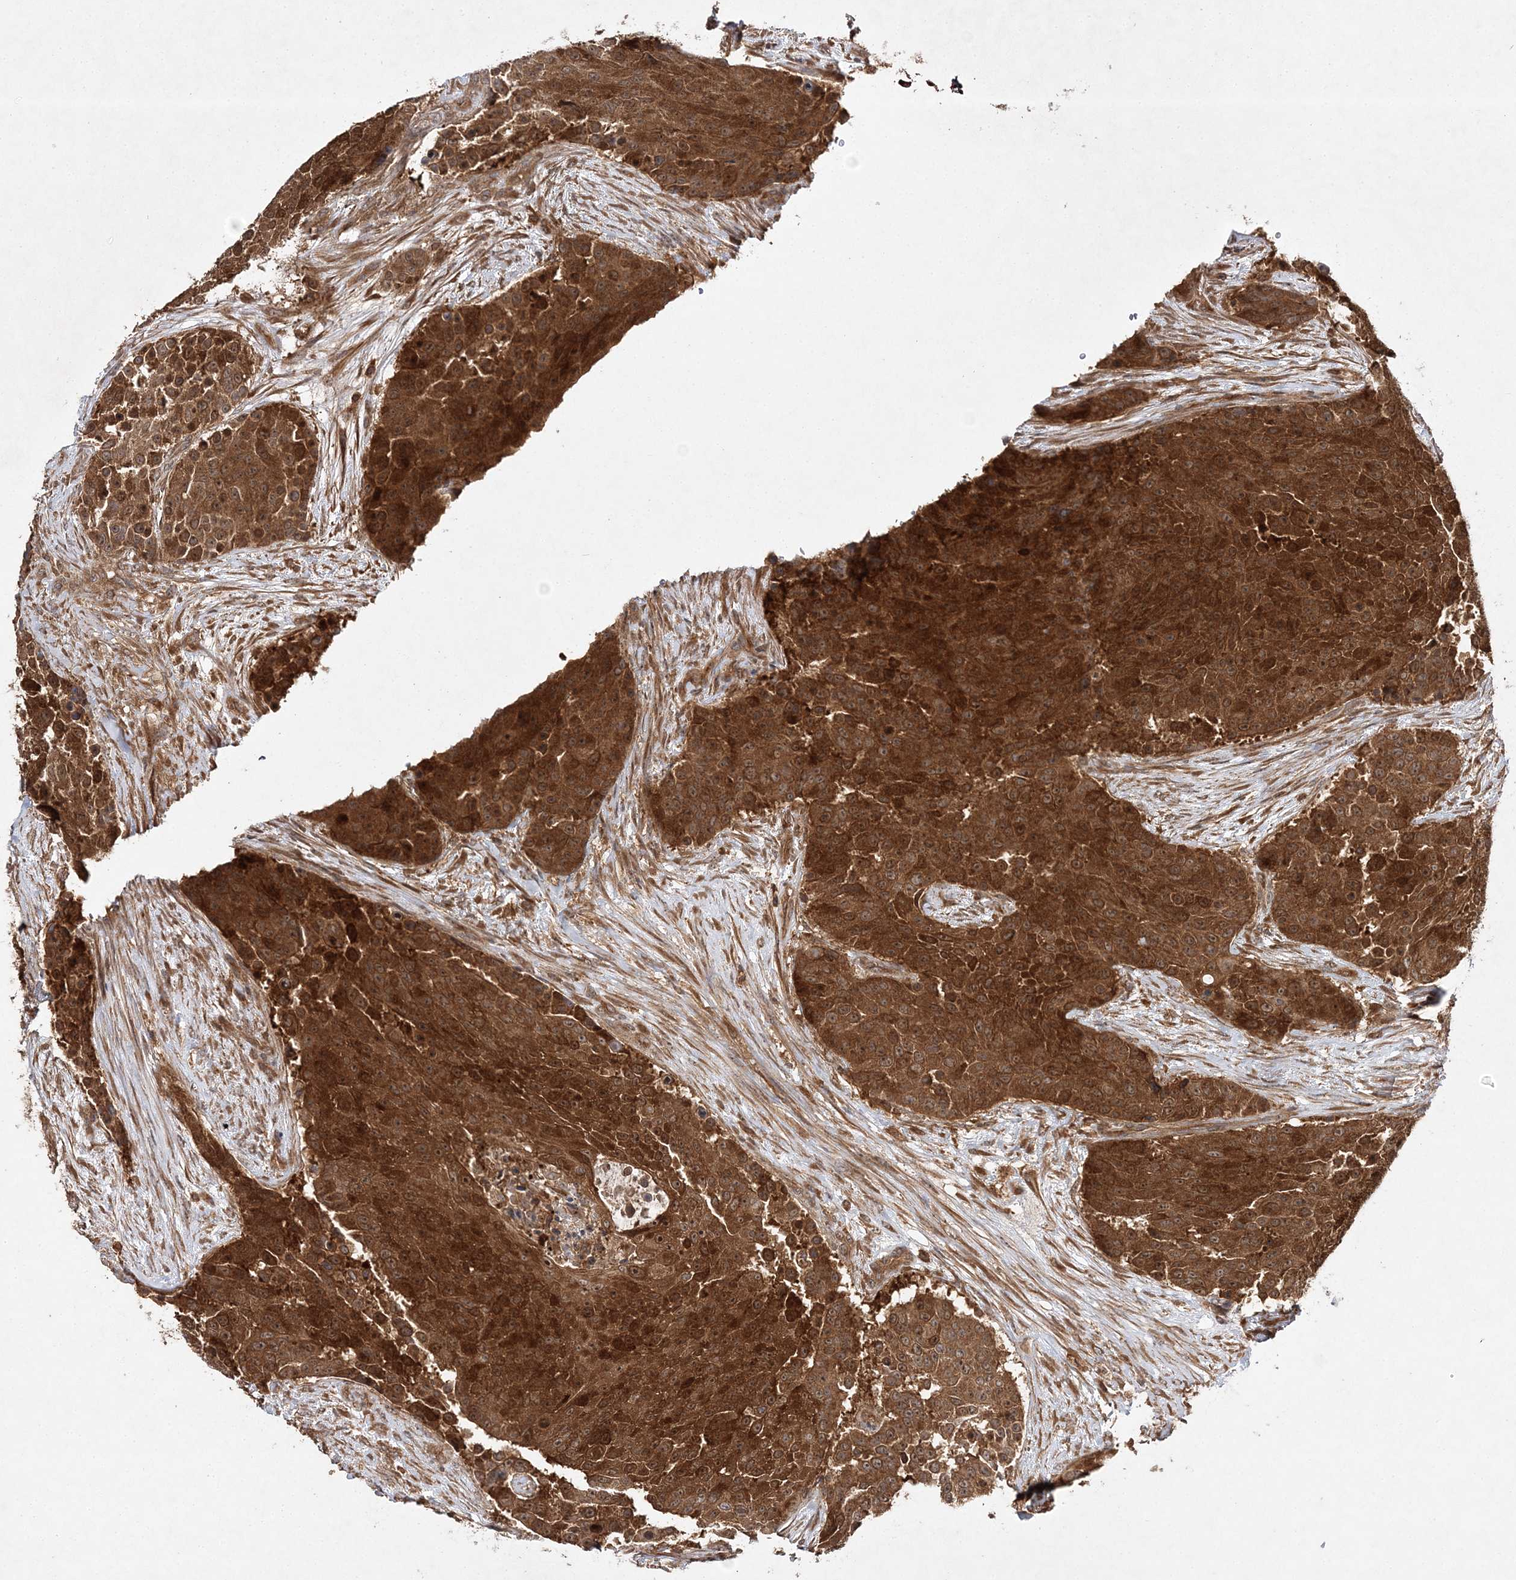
{"staining": {"intensity": "strong", "quantity": ">75%", "location": "cytoplasmic/membranous,nuclear"}, "tissue": "urothelial cancer", "cell_type": "Tumor cells", "image_type": "cancer", "snomed": [{"axis": "morphology", "description": "Urothelial carcinoma, High grade"}, {"axis": "topography", "description": "Urinary bladder"}], "caption": "IHC of human high-grade urothelial carcinoma exhibits high levels of strong cytoplasmic/membranous and nuclear expression in approximately >75% of tumor cells. (Brightfield microscopy of DAB IHC at high magnification).", "gene": "TMEM9B", "patient": {"sex": "female", "age": 63}}